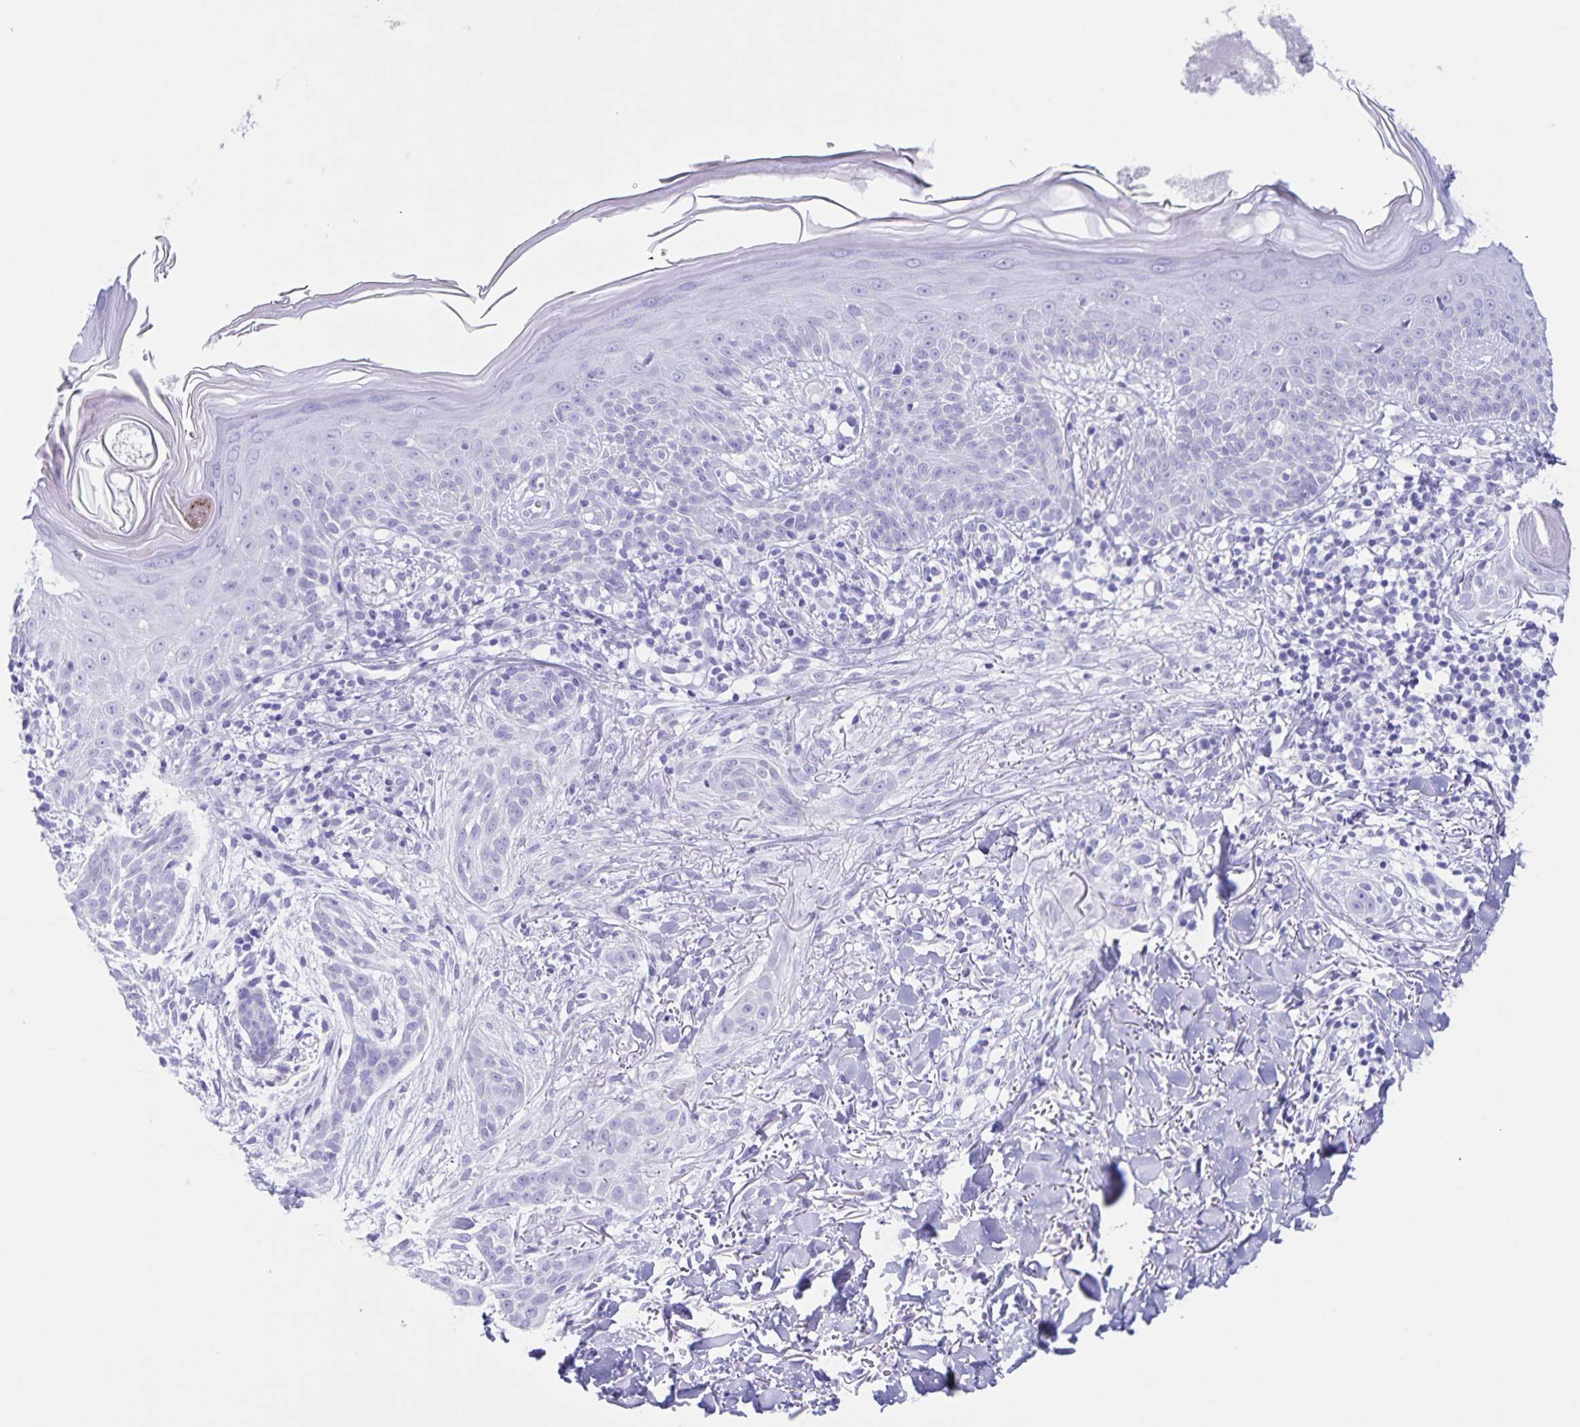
{"staining": {"intensity": "negative", "quantity": "none", "location": "none"}, "tissue": "skin cancer", "cell_type": "Tumor cells", "image_type": "cancer", "snomed": [{"axis": "morphology", "description": "Basal cell carcinoma"}, {"axis": "morphology", "description": "BCC, high aggressive"}, {"axis": "topography", "description": "Skin"}], "caption": "Immunohistochemistry photomicrograph of skin cancer (basal cell carcinoma) stained for a protein (brown), which reveals no positivity in tumor cells.", "gene": "C12orf56", "patient": {"sex": "male", "age": 64}}